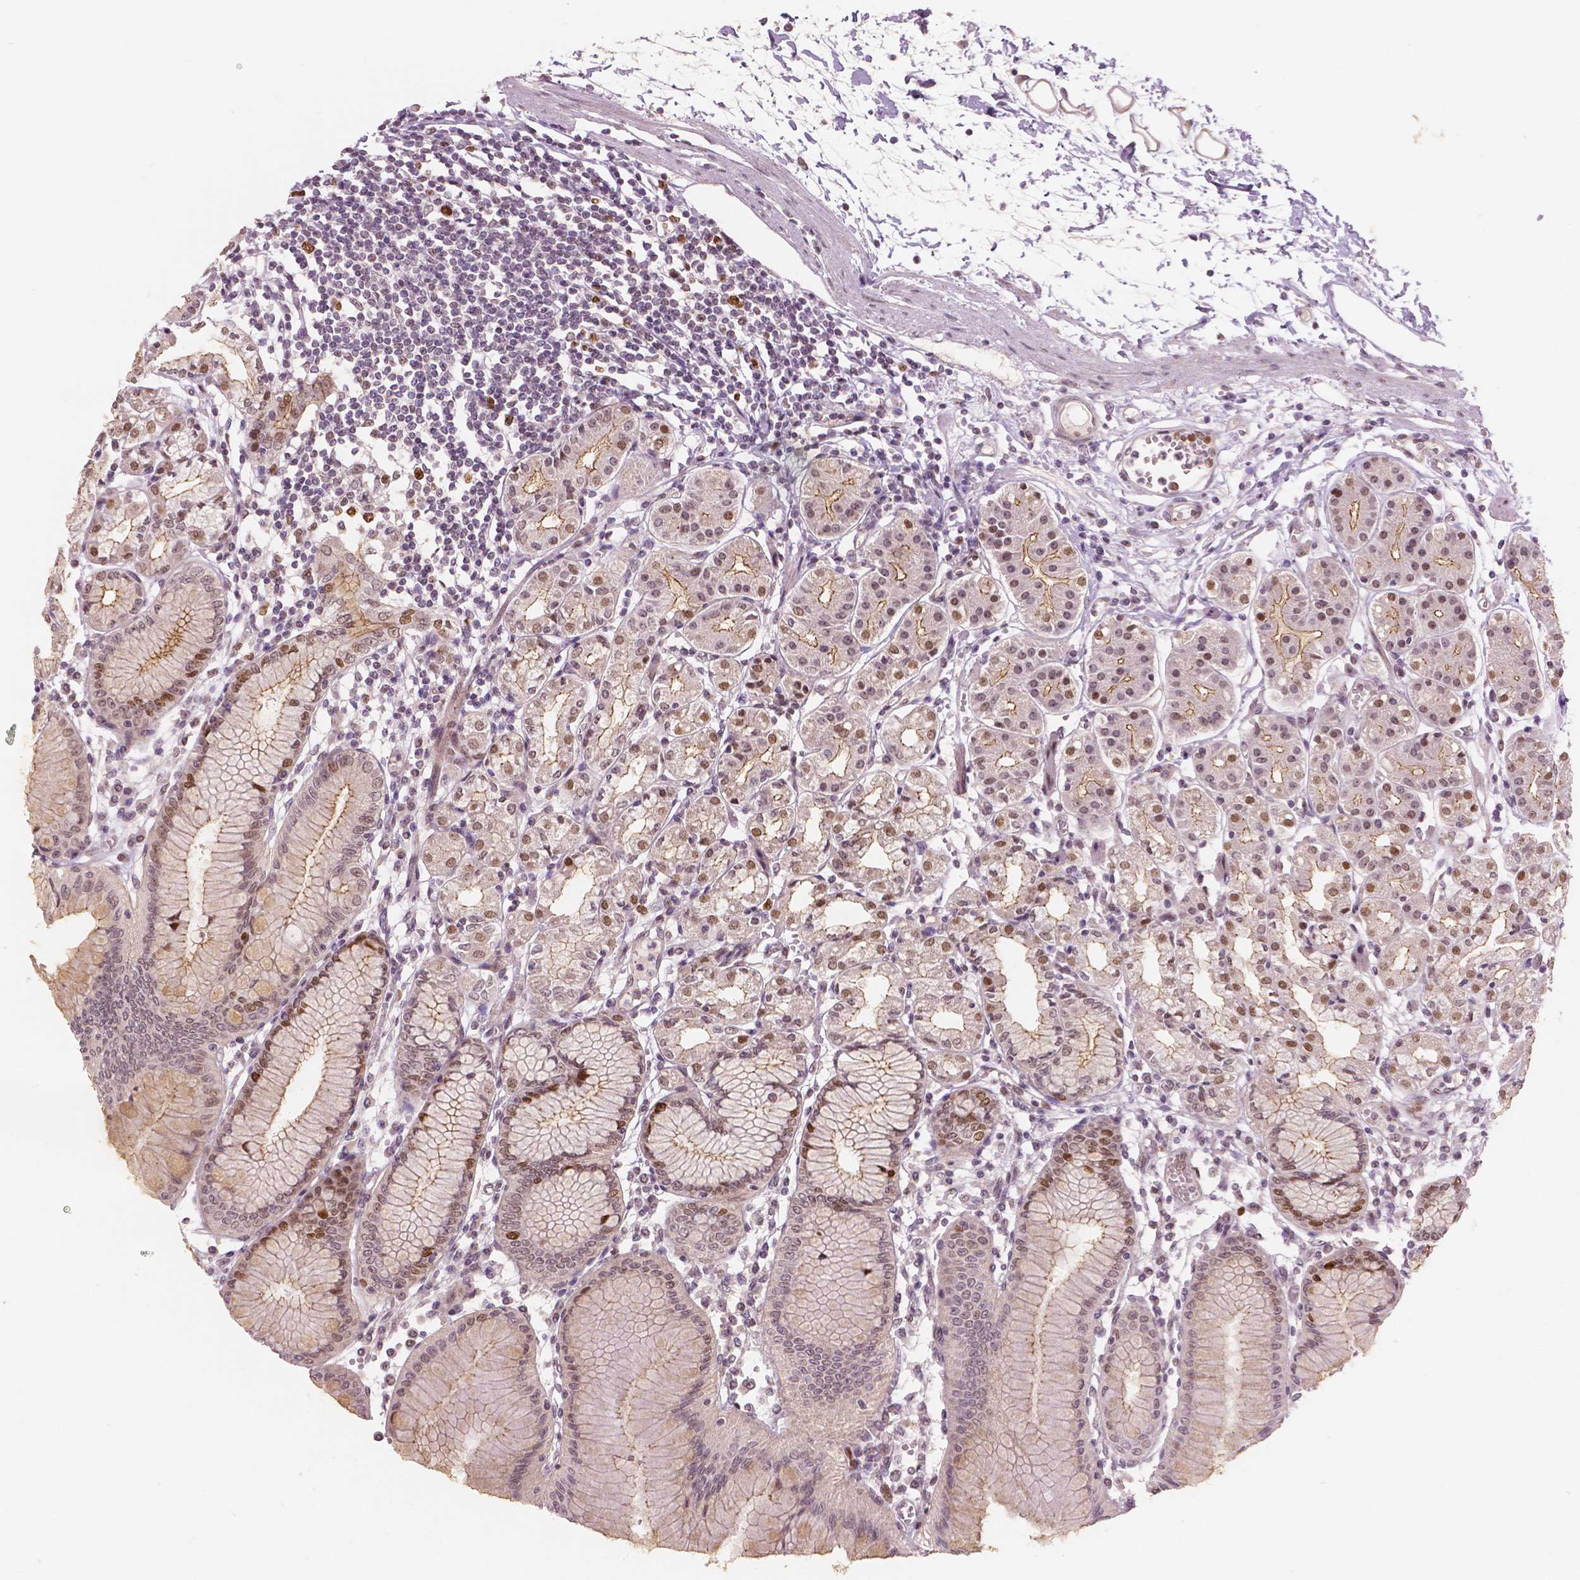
{"staining": {"intensity": "moderate", "quantity": "25%-75%", "location": "cytoplasmic/membranous,nuclear"}, "tissue": "stomach", "cell_type": "Glandular cells", "image_type": "normal", "snomed": [{"axis": "morphology", "description": "Normal tissue, NOS"}, {"axis": "topography", "description": "Skeletal muscle"}, {"axis": "topography", "description": "Stomach"}], "caption": "Protein staining exhibits moderate cytoplasmic/membranous,nuclear positivity in approximately 25%-75% of glandular cells in benign stomach.", "gene": "NSD2", "patient": {"sex": "female", "age": 57}}